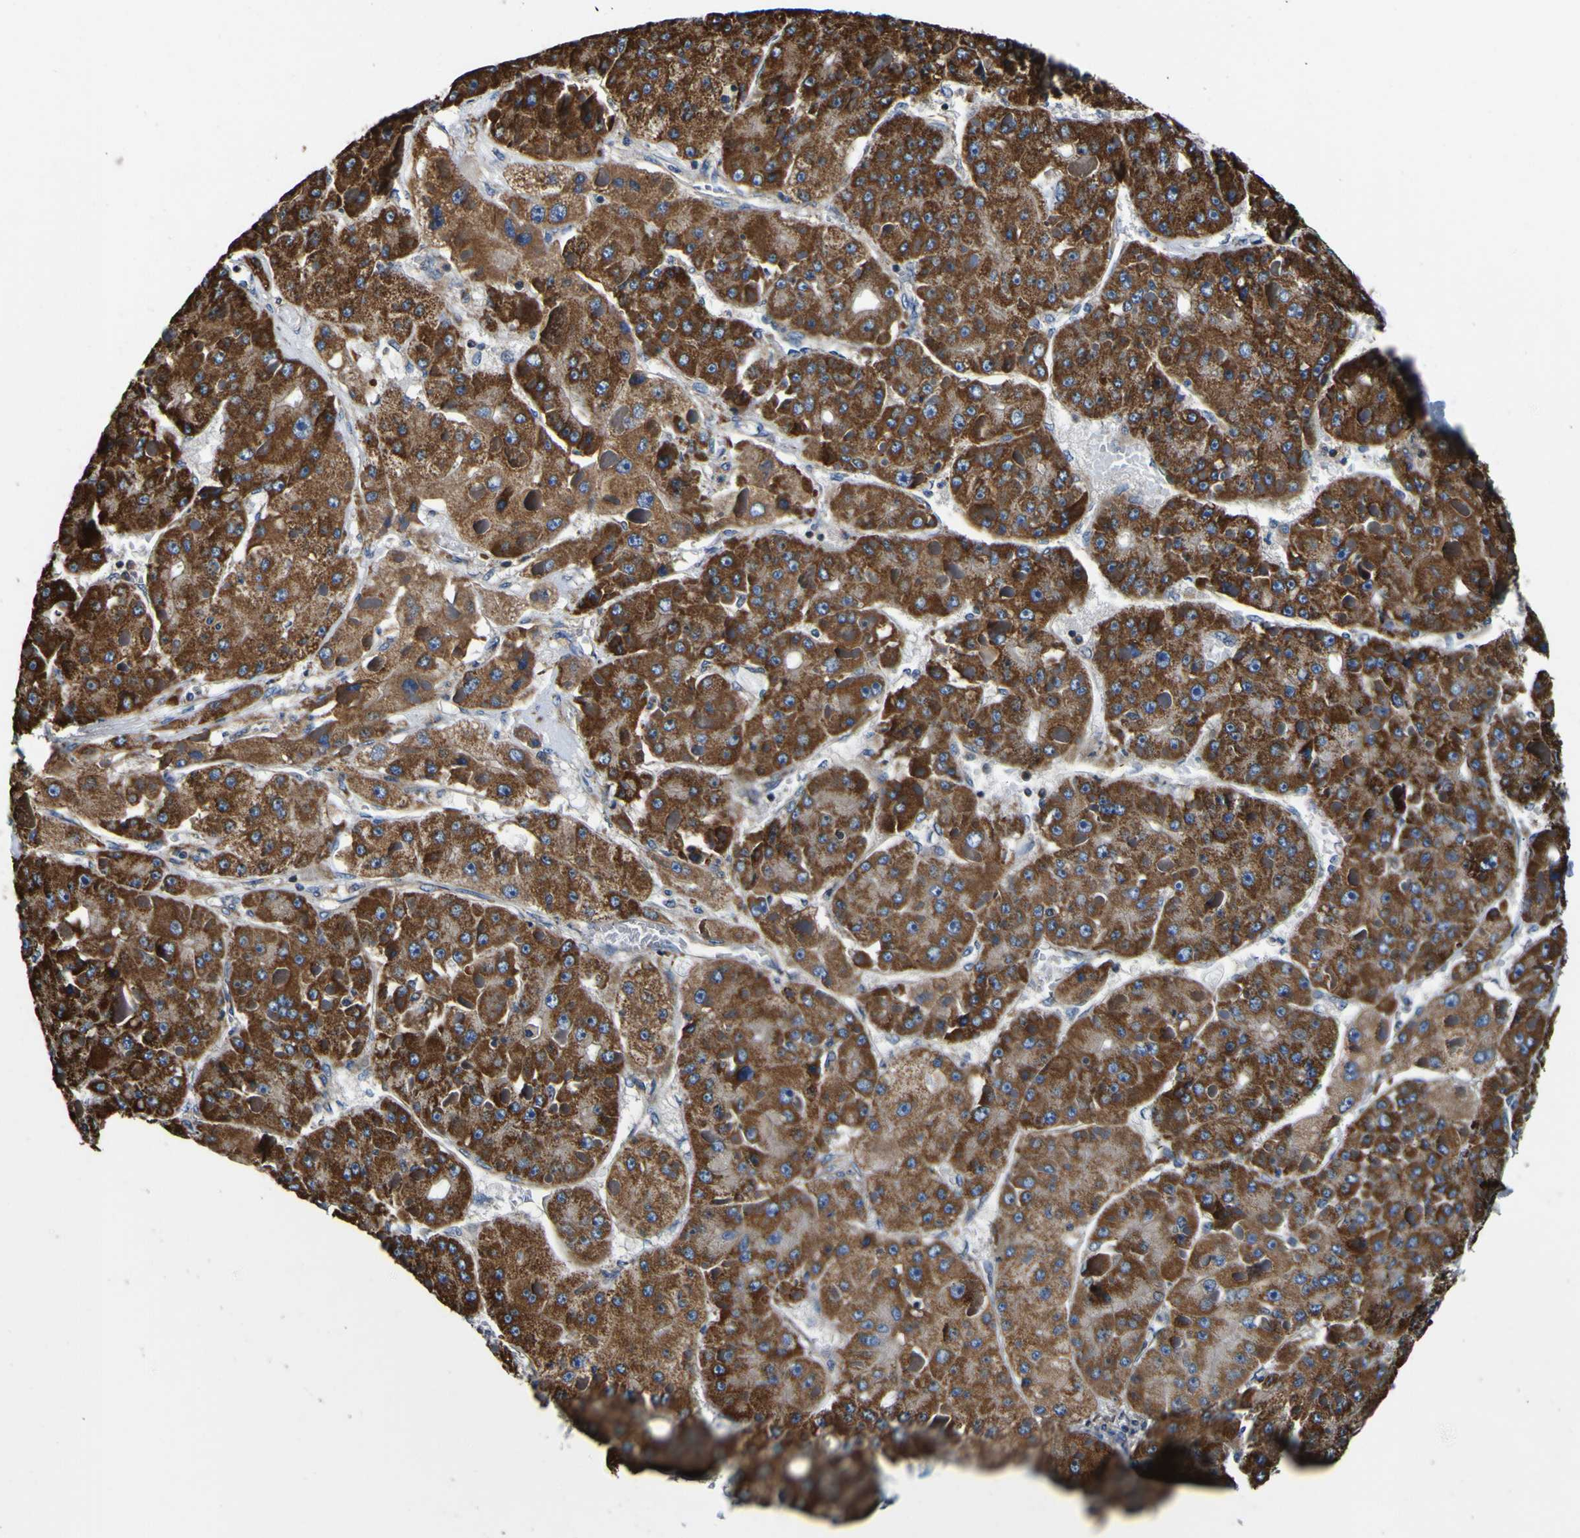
{"staining": {"intensity": "moderate", "quantity": ">75%", "location": "cytoplasmic/membranous"}, "tissue": "liver cancer", "cell_type": "Tumor cells", "image_type": "cancer", "snomed": [{"axis": "morphology", "description": "Carcinoma, Hepatocellular, NOS"}, {"axis": "topography", "description": "Liver"}], "caption": "A brown stain shows moderate cytoplasmic/membranous expression of a protein in human liver cancer tumor cells. The staining was performed using DAB (3,3'-diaminobenzidine) to visualize the protein expression in brown, while the nuclei were stained in blue with hematoxylin (Magnification: 20x).", "gene": "INPP5A", "patient": {"sex": "female", "age": 73}}